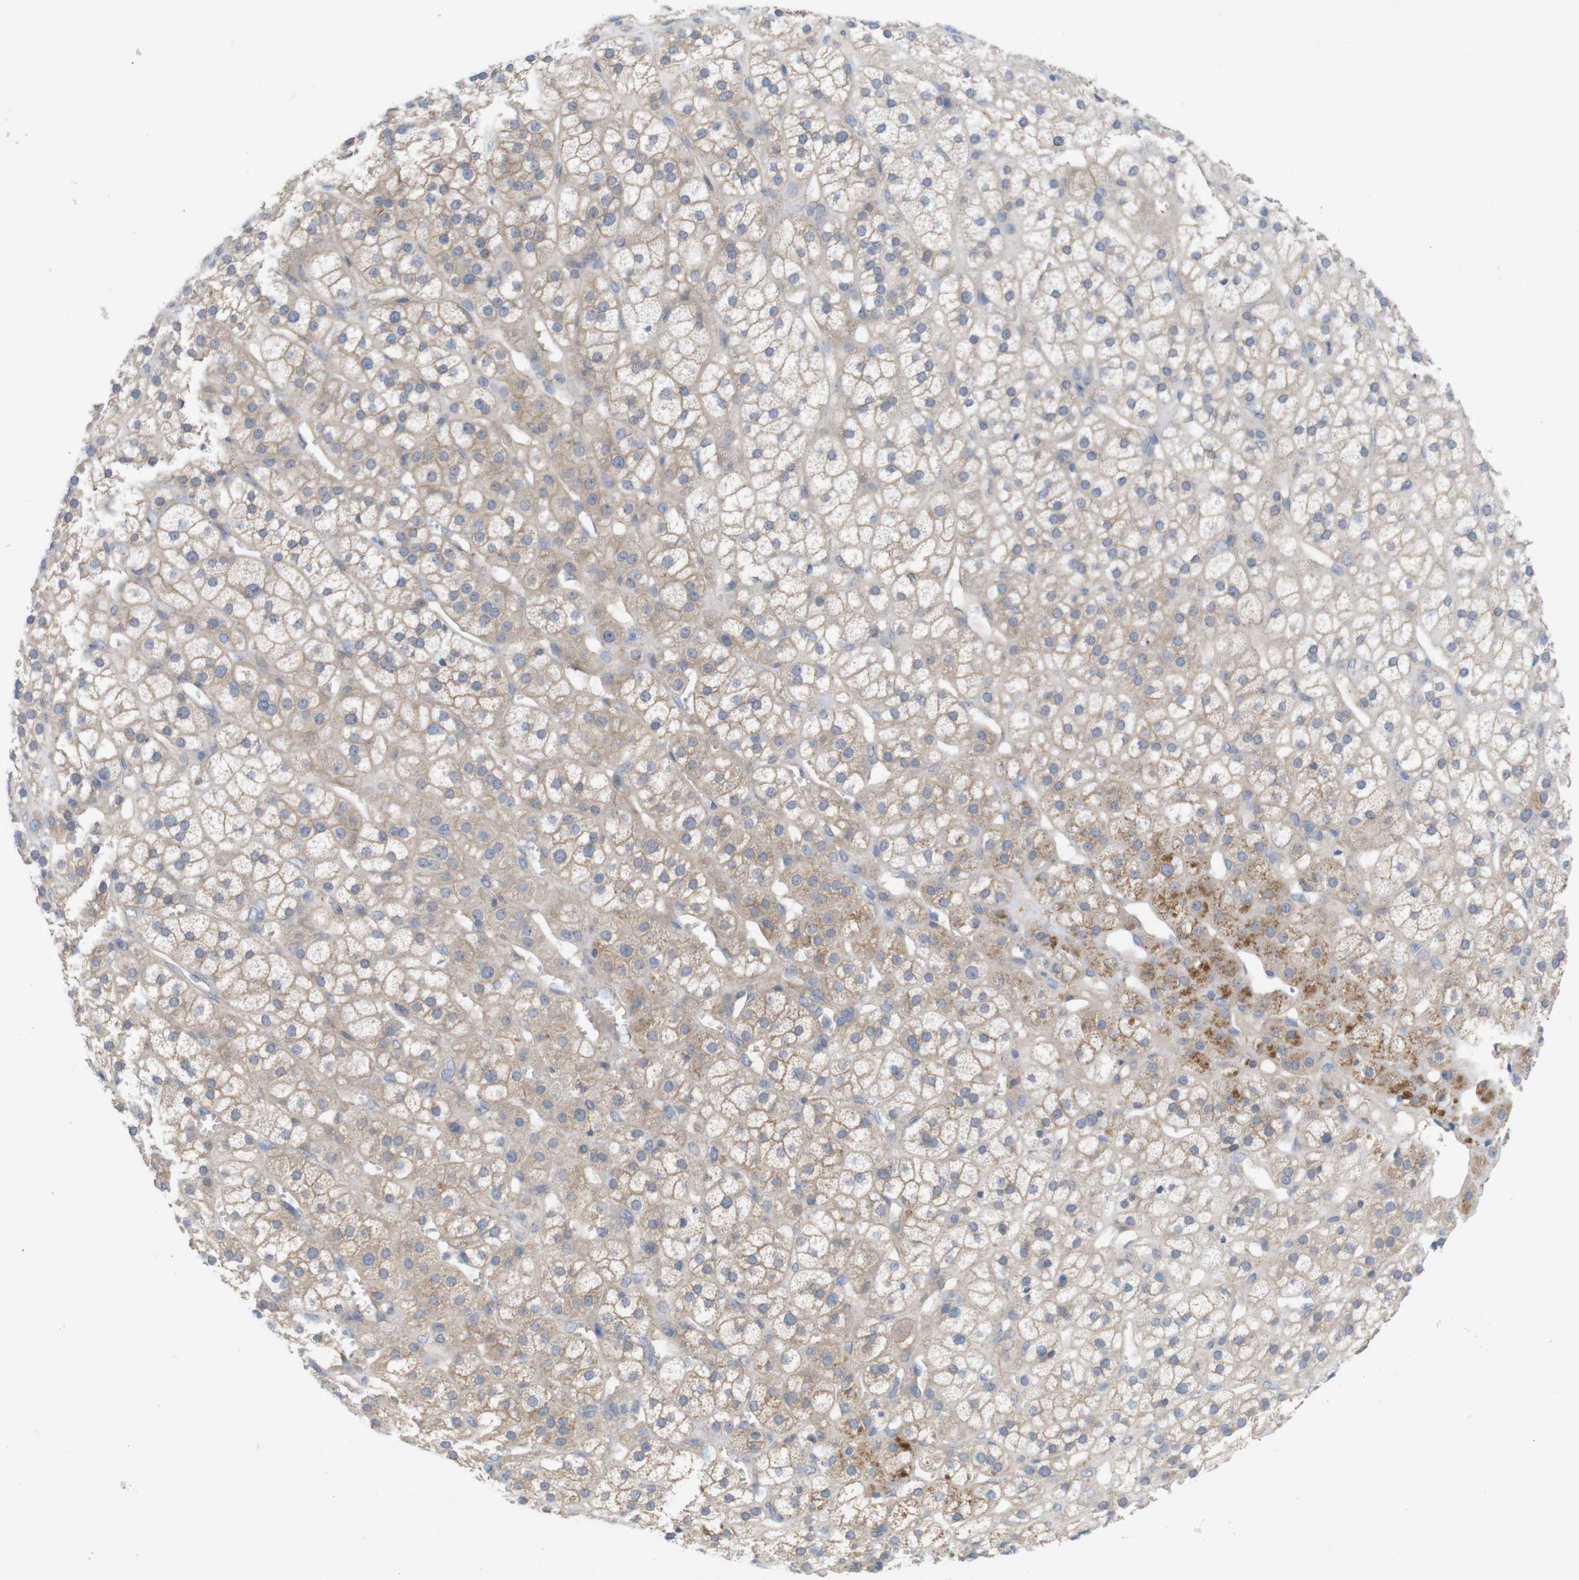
{"staining": {"intensity": "moderate", "quantity": "<25%", "location": "cytoplasmic/membranous"}, "tissue": "adrenal gland", "cell_type": "Glandular cells", "image_type": "normal", "snomed": [{"axis": "morphology", "description": "Normal tissue, NOS"}, {"axis": "topography", "description": "Adrenal gland"}], "caption": "The photomicrograph displays a brown stain indicating the presence of a protein in the cytoplasmic/membranous of glandular cells in adrenal gland. (DAB (3,3'-diaminobenzidine) IHC, brown staining for protein, blue staining for nuclei).", "gene": "KIDINS220", "patient": {"sex": "male", "age": 56}}